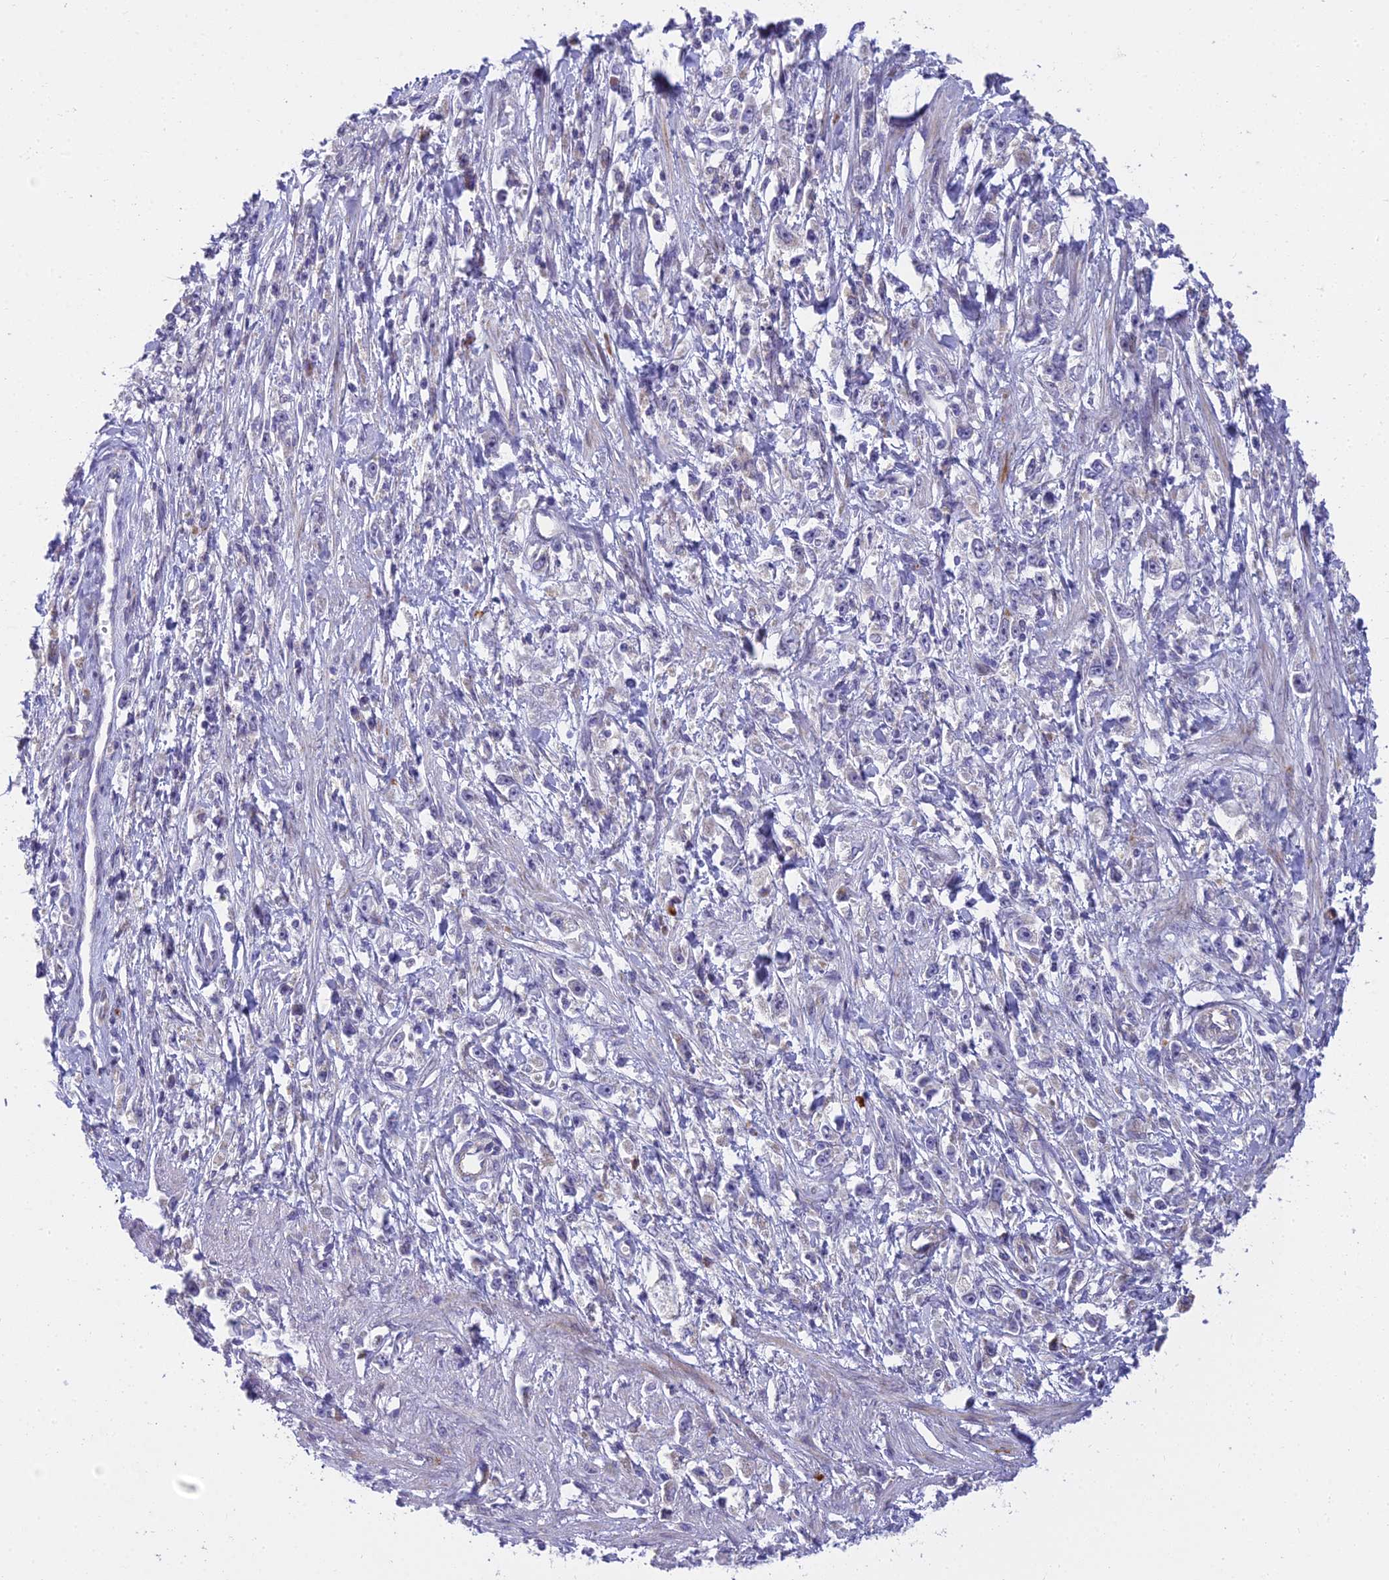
{"staining": {"intensity": "negative", "quantity": "none", "location": "none"}, "tissue": "stomach cancer", "cell_type": "Tumor cells", "image_type": "cancer", "snomed": [{"axis": "morphology", "description": "Adenocarcinoma, NOS"}, {"axis": "topography", "description": "Stomach"}], "caption": "IHC image of neoplastic tissue: stomach cancer (adenocarcinoma) stained with DAB (3,3'-diaminobenzidine) displays no significant protein positivity in tumor cells. (IHC, brightfield microscopy, high magnification).", "gene": "CLCN7", "patient": {"sex": "female", "age": 59}}